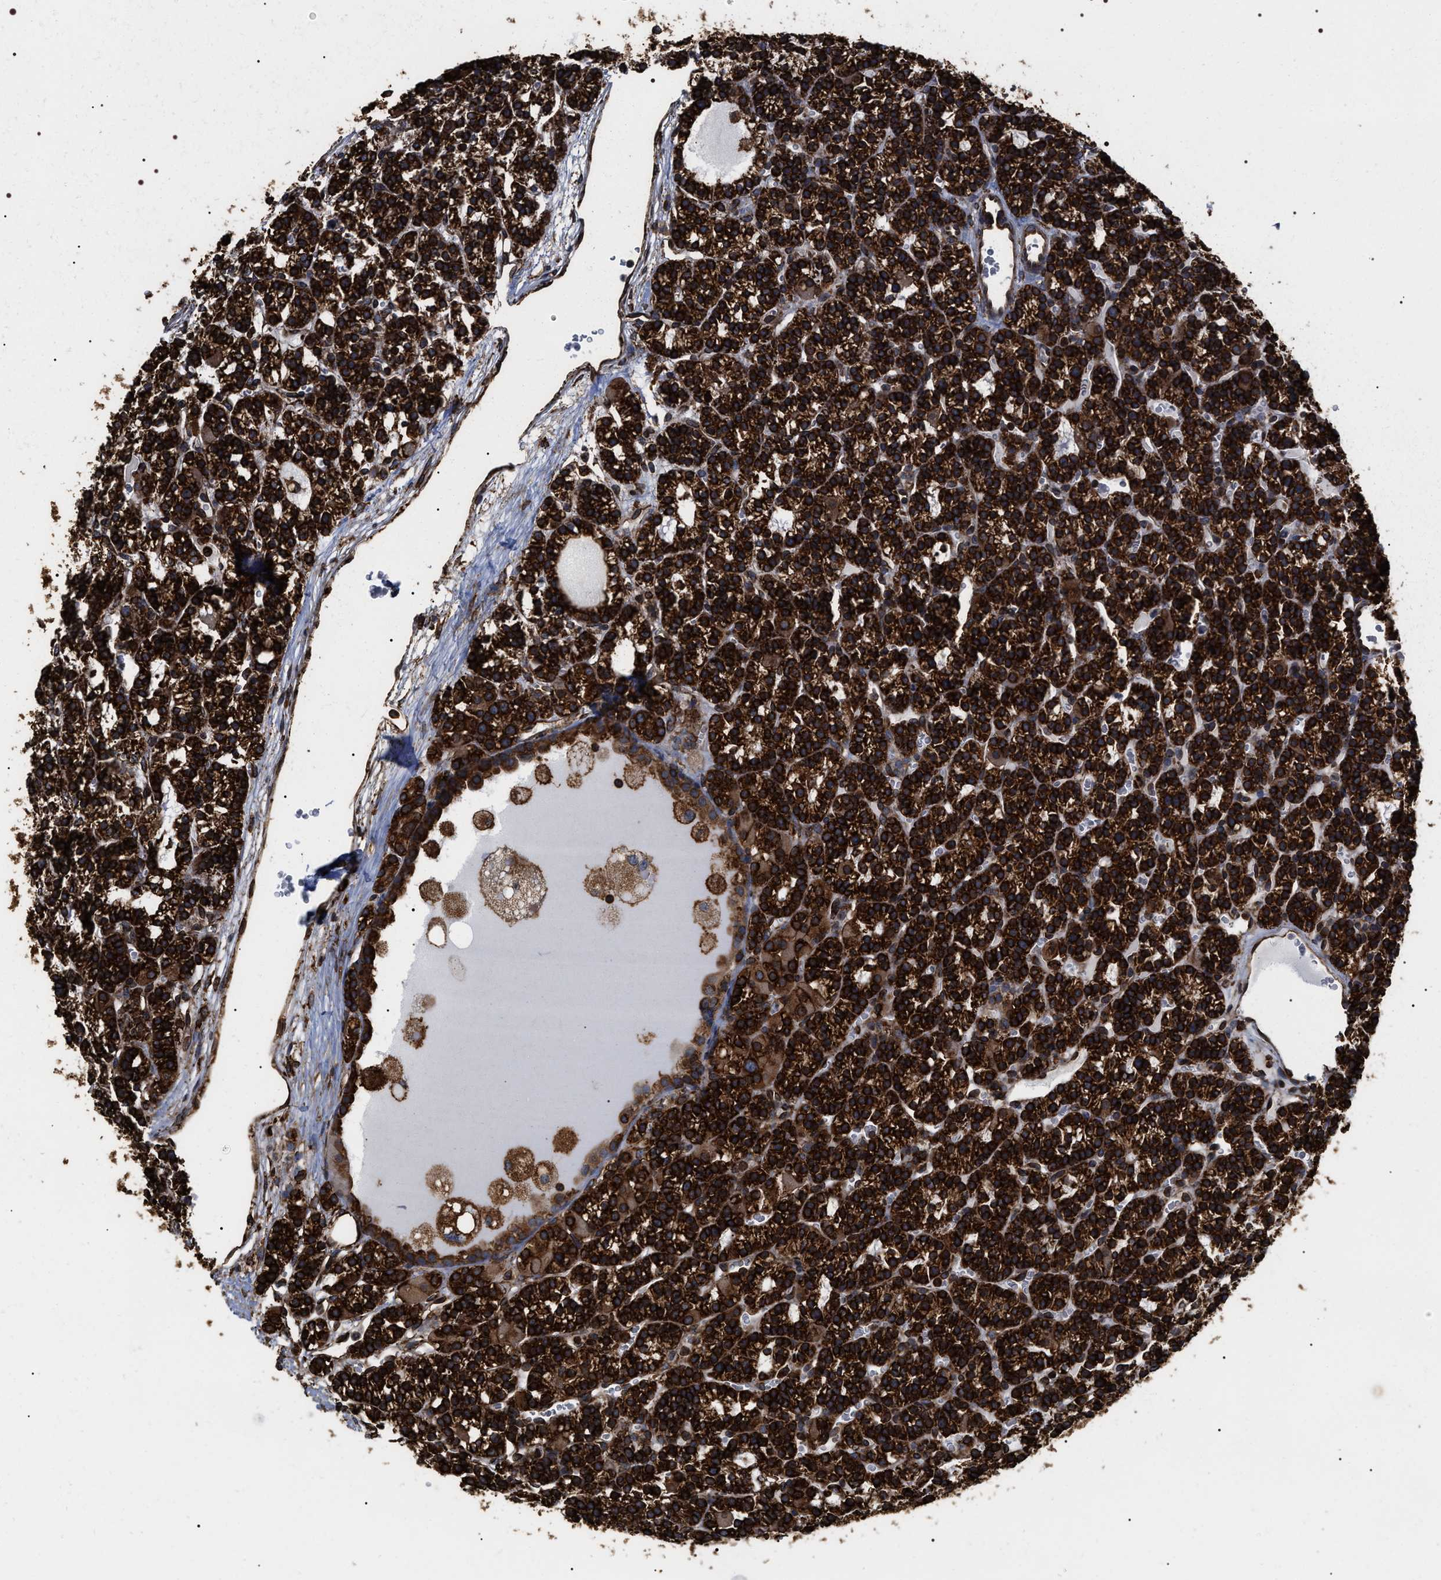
{"staining": {"intensity": "strong", "quantity": ">75%", "location": "cytoplasmic/membranous"}, "tissue": "parathyroid gland", "cell_type": "Glandular cells", "image_type": "normal", "snomed": [{"axis": "morphology", "description": "Normal tissue, NOS"}, {"axis": "morphology", "description": "Adenoma, NOS"}, {"axis": "topography", "description": "Parathyroid gland"}], "caption": "A brown stain highlights strong cytoplasmic/membranous staining of a protein in glandular cells of unremarkable human parathyroid gland. (DAB (3,3'-diaminobenzidine) IHC with brightfield microscopy, high magnification).", "gene": "SERBP1", "patient": {"sex": "female", "age": 58}}